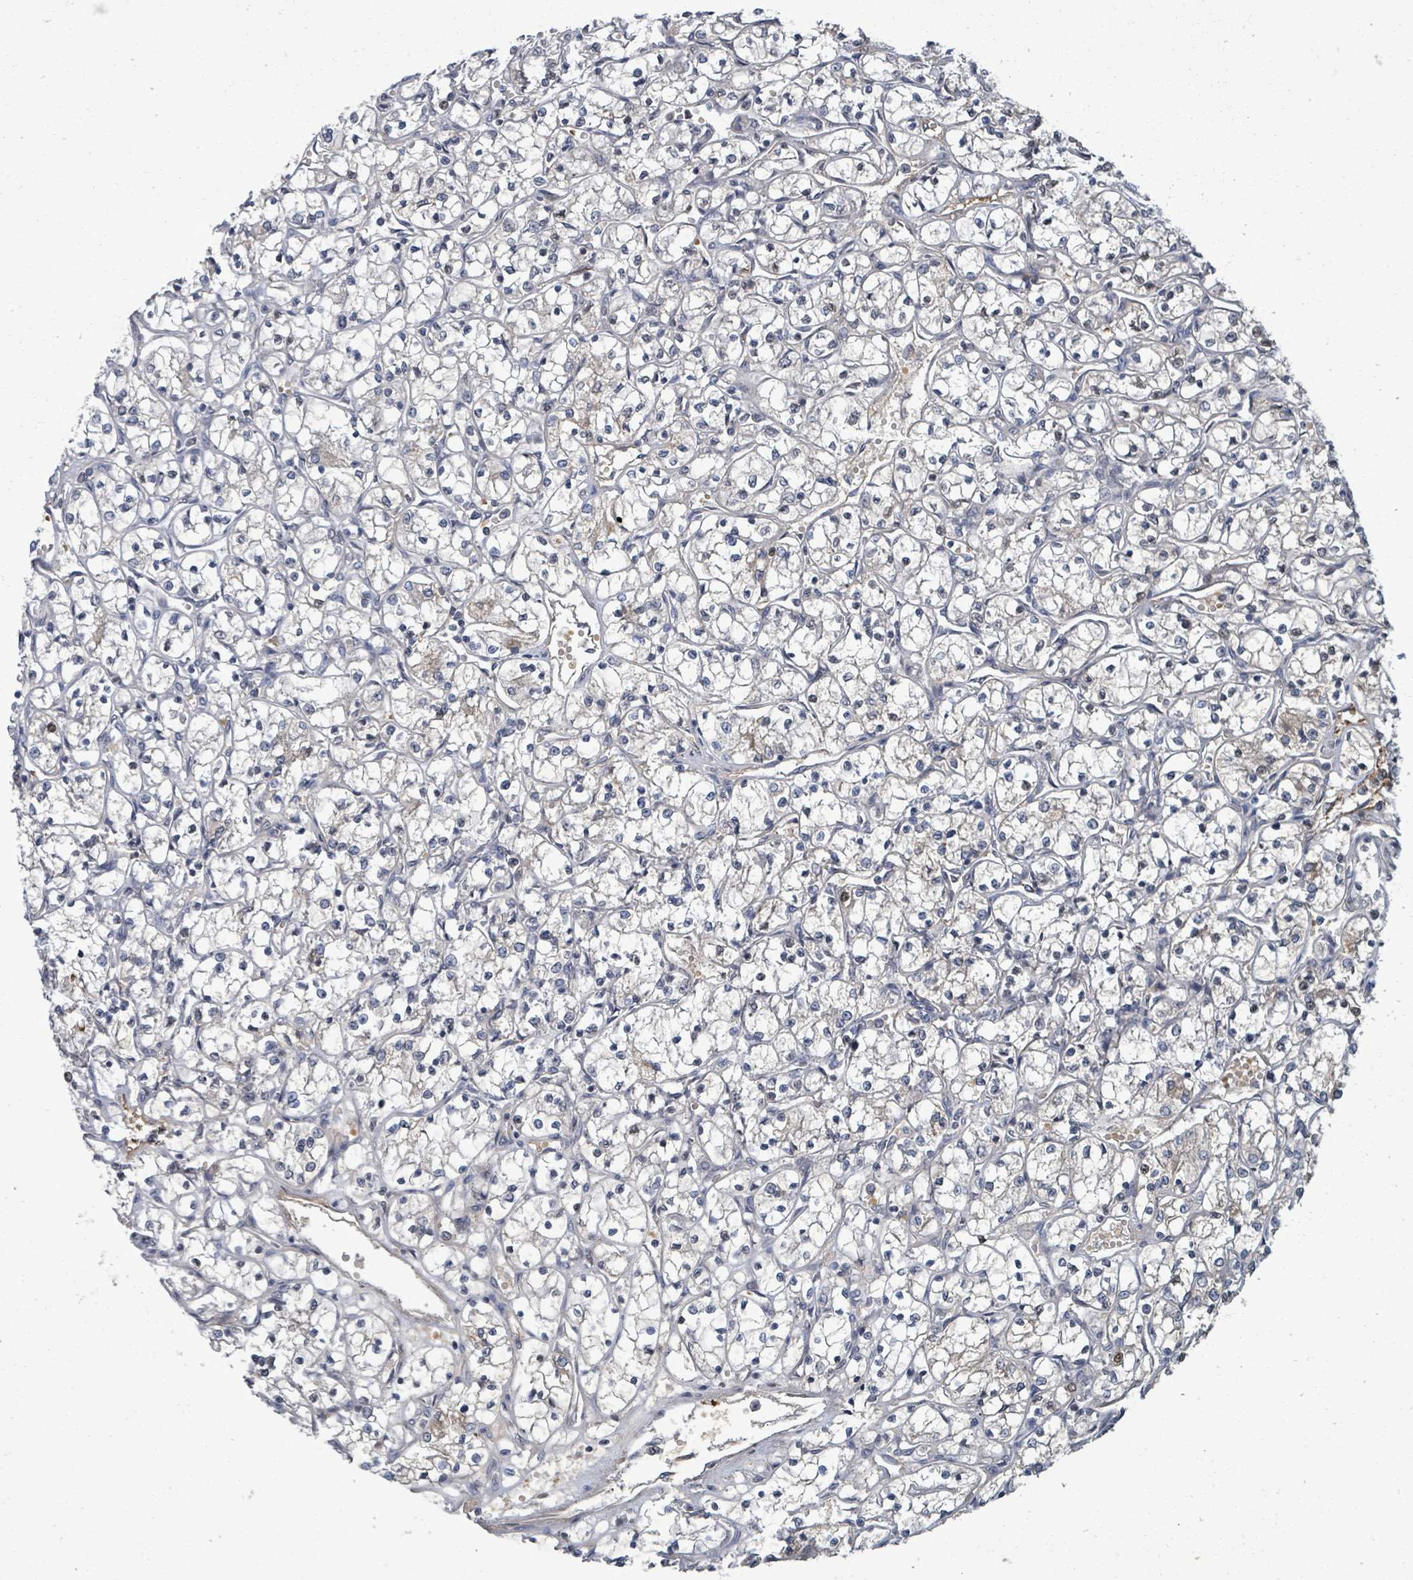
{"staining": {"intensity": "negative", "quantity": "none", "location": "none"}, "tissue": "renal cancer", "cell_type": "Tumor cells", "image_type": "cancer", "snomed": [{"axis": "morphology", "description": "Adenocarcinoma, NOS"}, {"axis": "topography", "description": "Kidney"}], "caption": "Immunohistochemistry (IHC) histopathology image of human adenocarcinoma (renal) stained for a protein (brown), which exhibits no expression in tumor cells. (IHC, brightfield microscopy, high magnification).", "gene": "GRM8", "patient": {"sex": "female", "age": 69}}